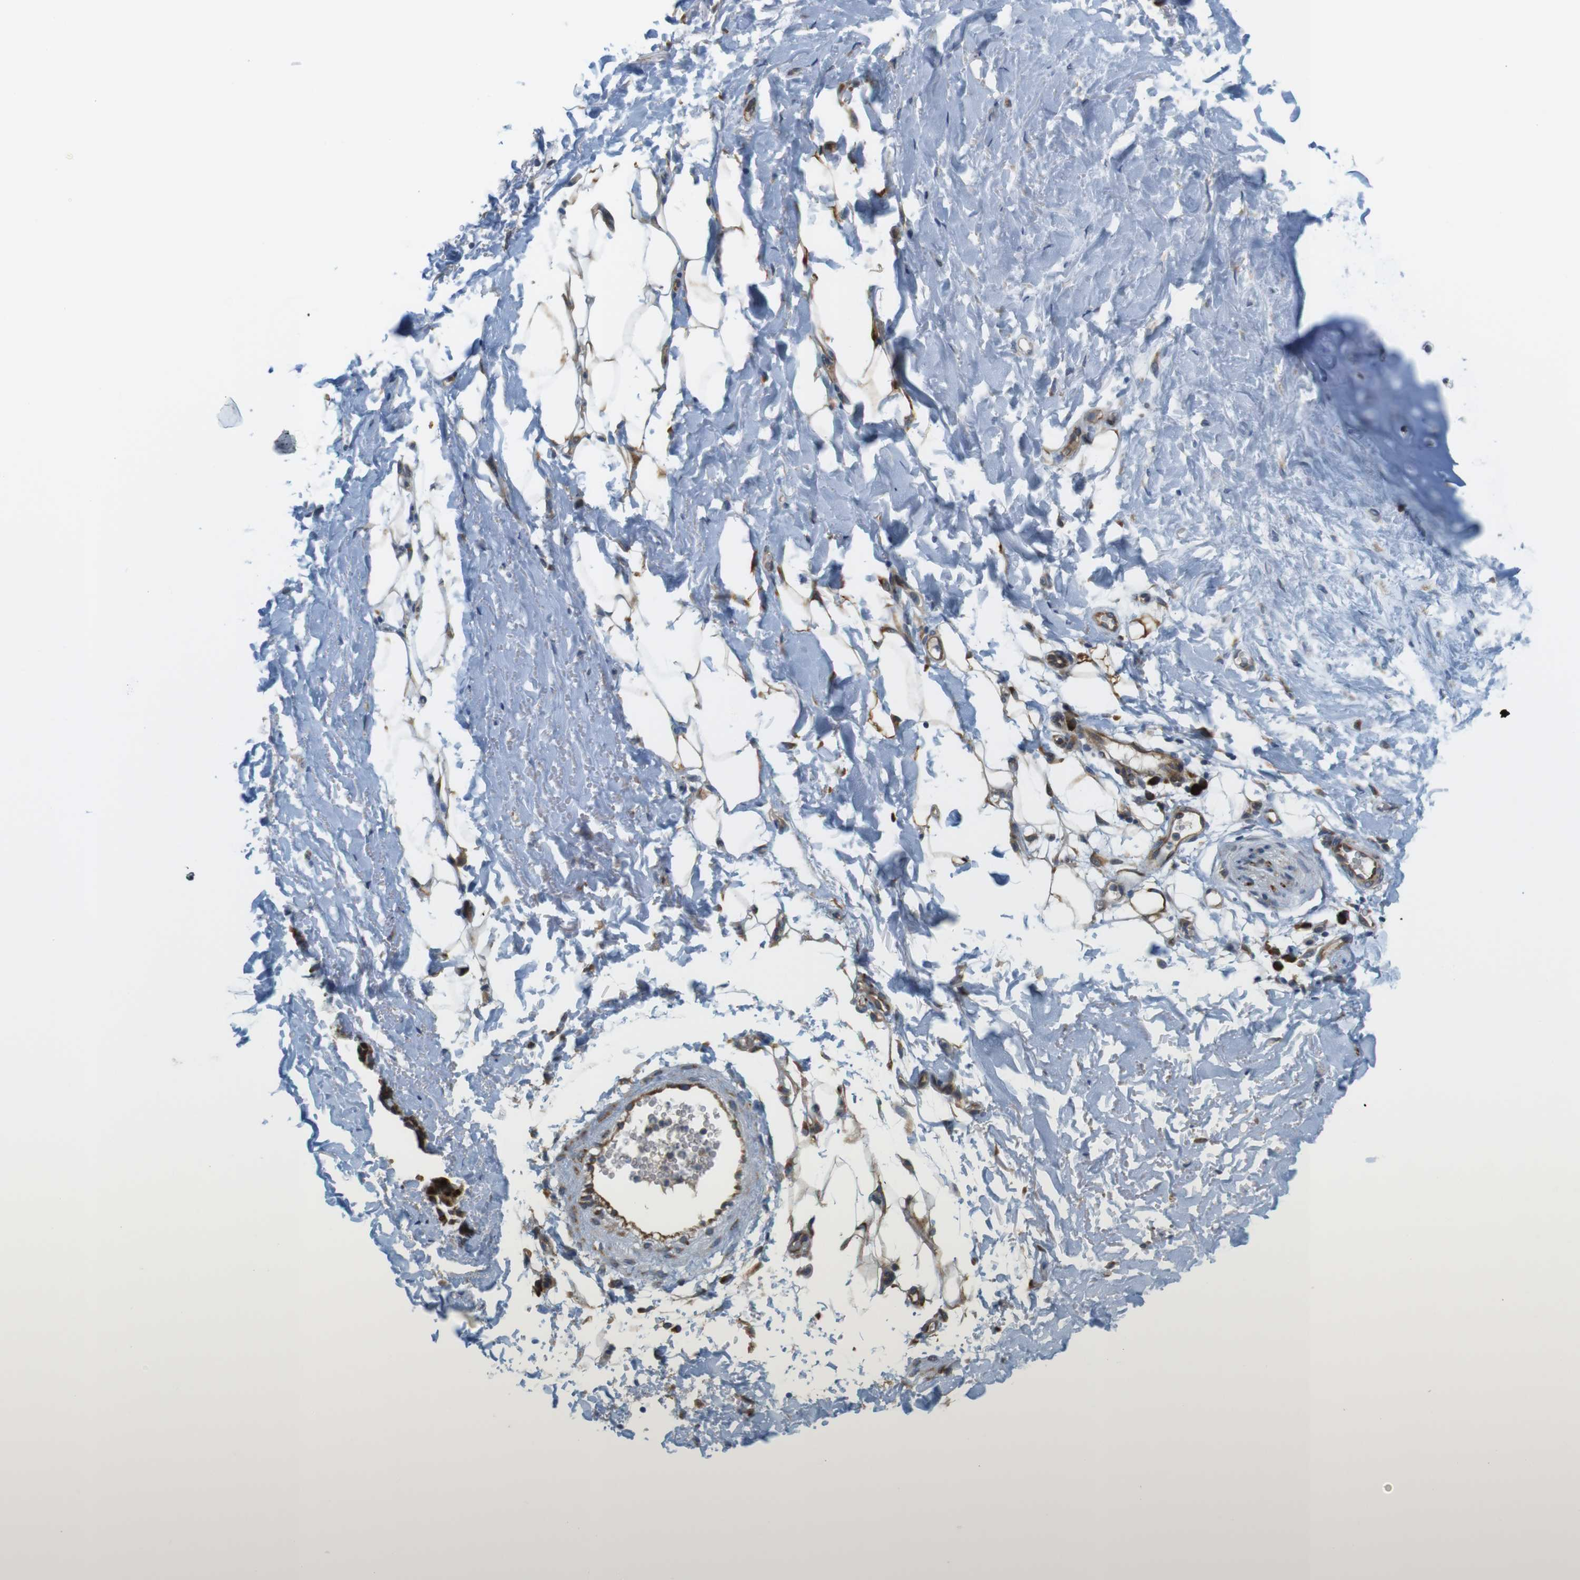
{"staining": {"intensity": "negative", "quantity": "none", "location": "none"}, "tissue": "adipose tissue", "cell_type": "Adipocytes", "image_type": "normal", "snomed": [{"axis": "morphology", "description": "Normal tissue, NOS"}, {"axis": "topography", "description": "Cartilage tissue"}, {"axis": "topography", "description": "Bronchus"}], "caption": "The immunohistochemistry photomicrograph has no significant expression in adipocytes of adipose tissue.", "gene": "GJC3", "patient": {"sex": "female", "age": 73}}